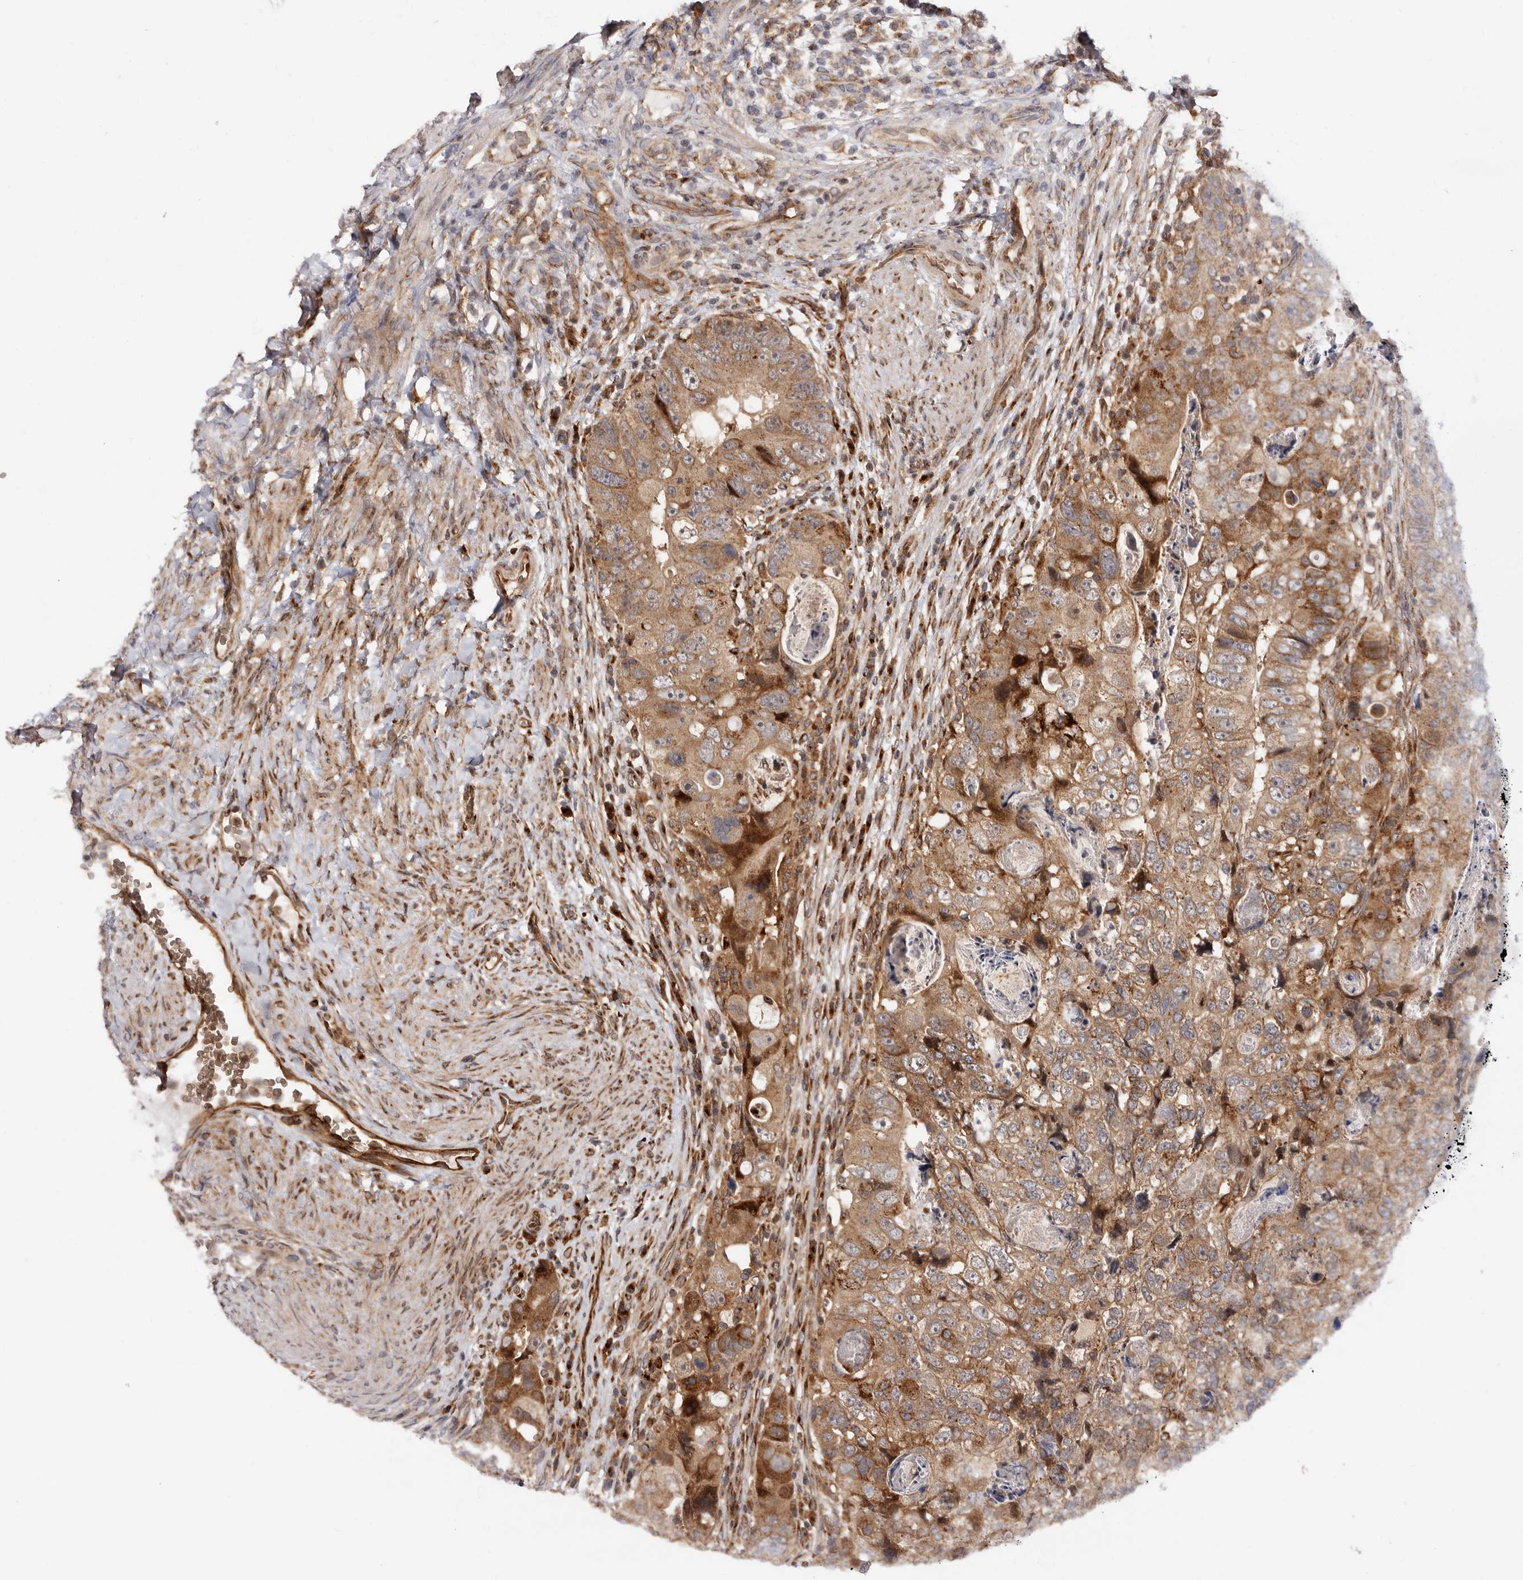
{"staining": {"intensity": "strong", "quantity": "25%-75%", "location": "cytoplasmic/membranous"}, "tissue": "colorectal cancer", "cell_type": "Tumor cells", "image_type": "cancer", "snomed": [{"axis": "morphology", "description": "Adenocarcinoma, NOS"}, {"axis": "topography", "description": "Rectum"}], "caption": "Colorectal cancer (adenocarcinoma) stained with DAB (3,3'-diaminobenzidine) IHC exhibits high levels of strong cytoplasmic/membranous expression in approximately 25%-75% of tumor cells.", "gene": "GPR27", "patient": {"sex": "male", "age": 59}}